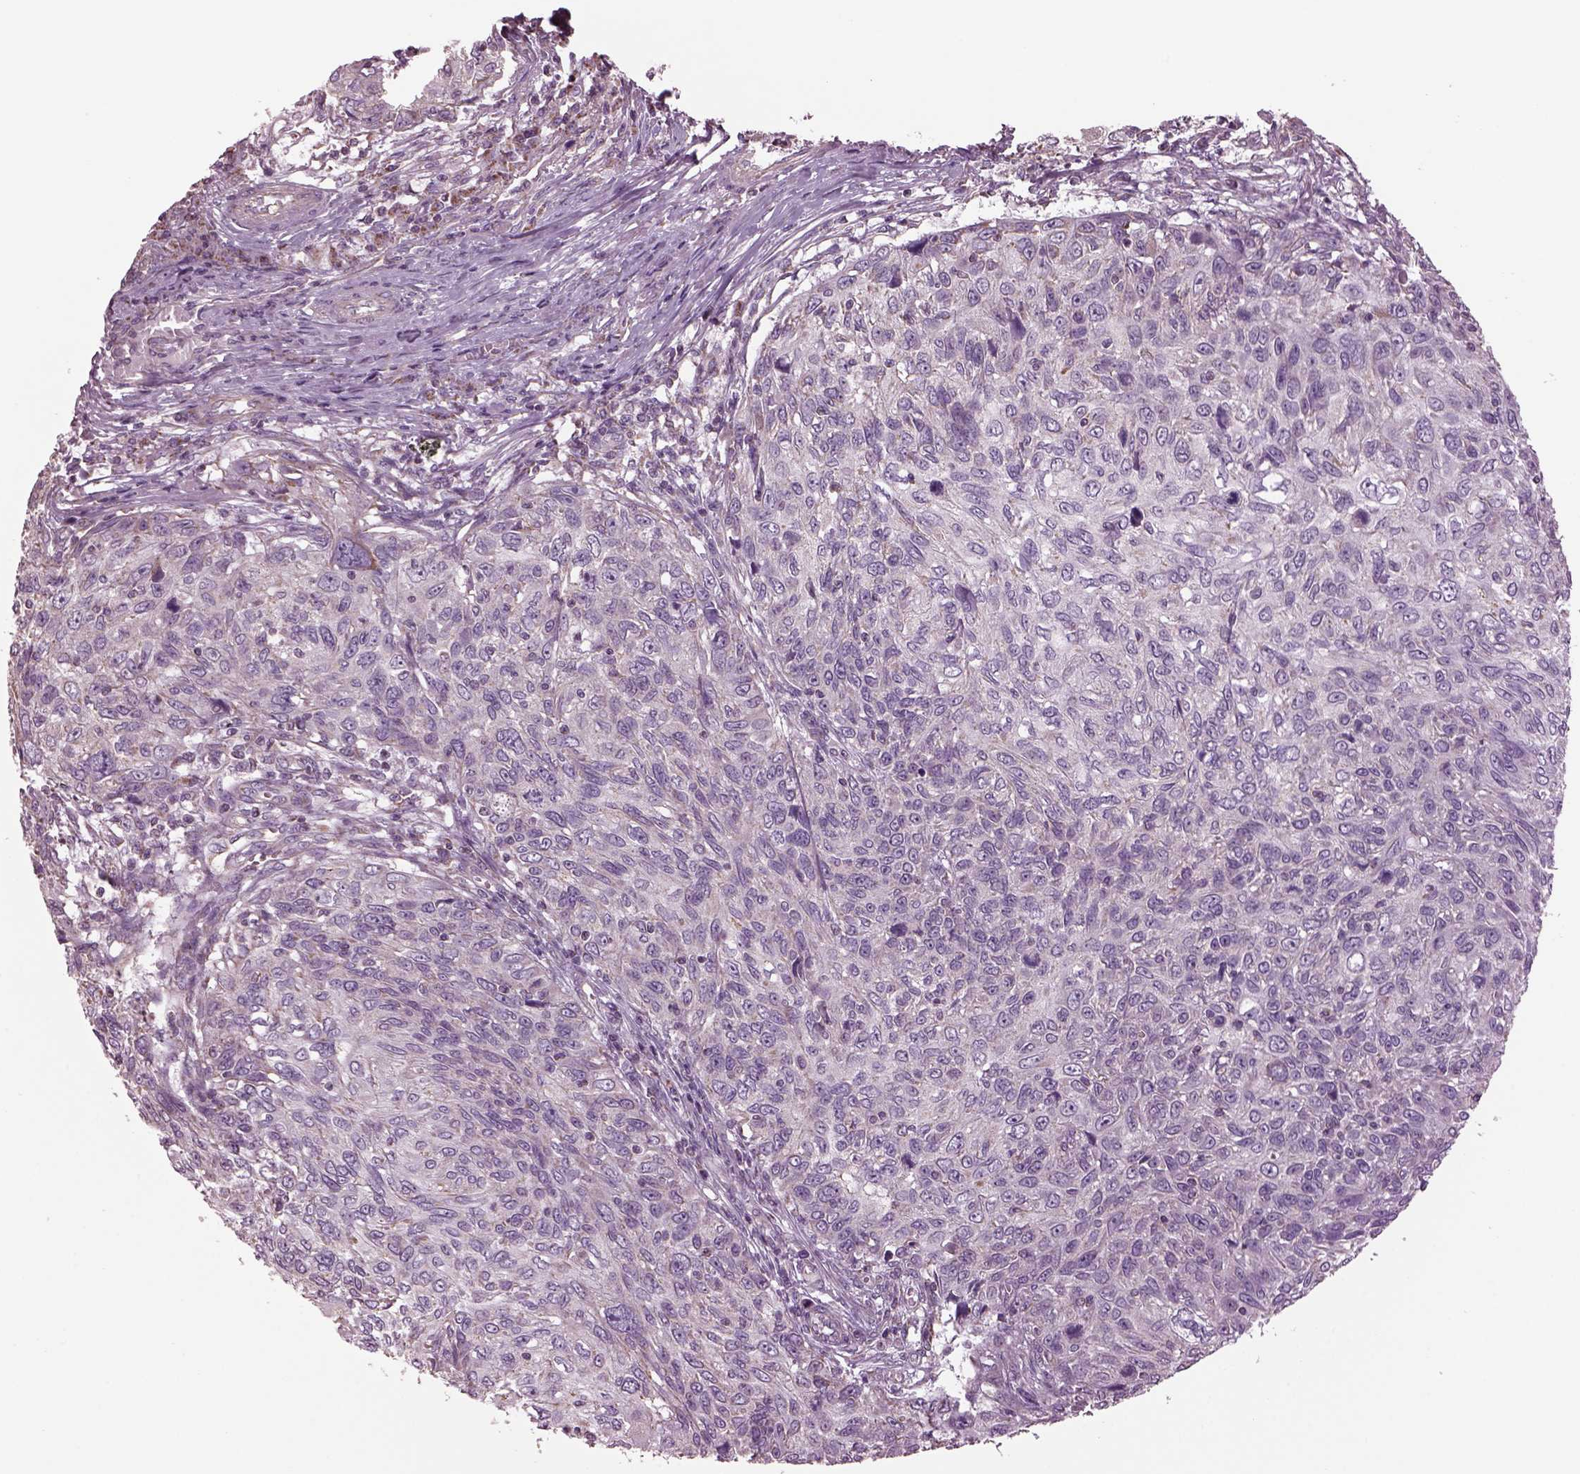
{"staining": {"intensity": "negative", "quantity": "none", "location": "none"}, "tissue": "skin cancer", "cell_type": "Tumor cells", "image_type": "cancer", "snomed": [{"axis": "morphology", "description": "Squamous cell carcinoma, NOS"}, {"axis": "topography", "description": "Skin"}], "caption": "Tumor cells are negative for brown protein staining in skin cancer (squamous cell carcinoma).", "gene": "SPATA7", "patient": {"sex": "male", "age": 92}}